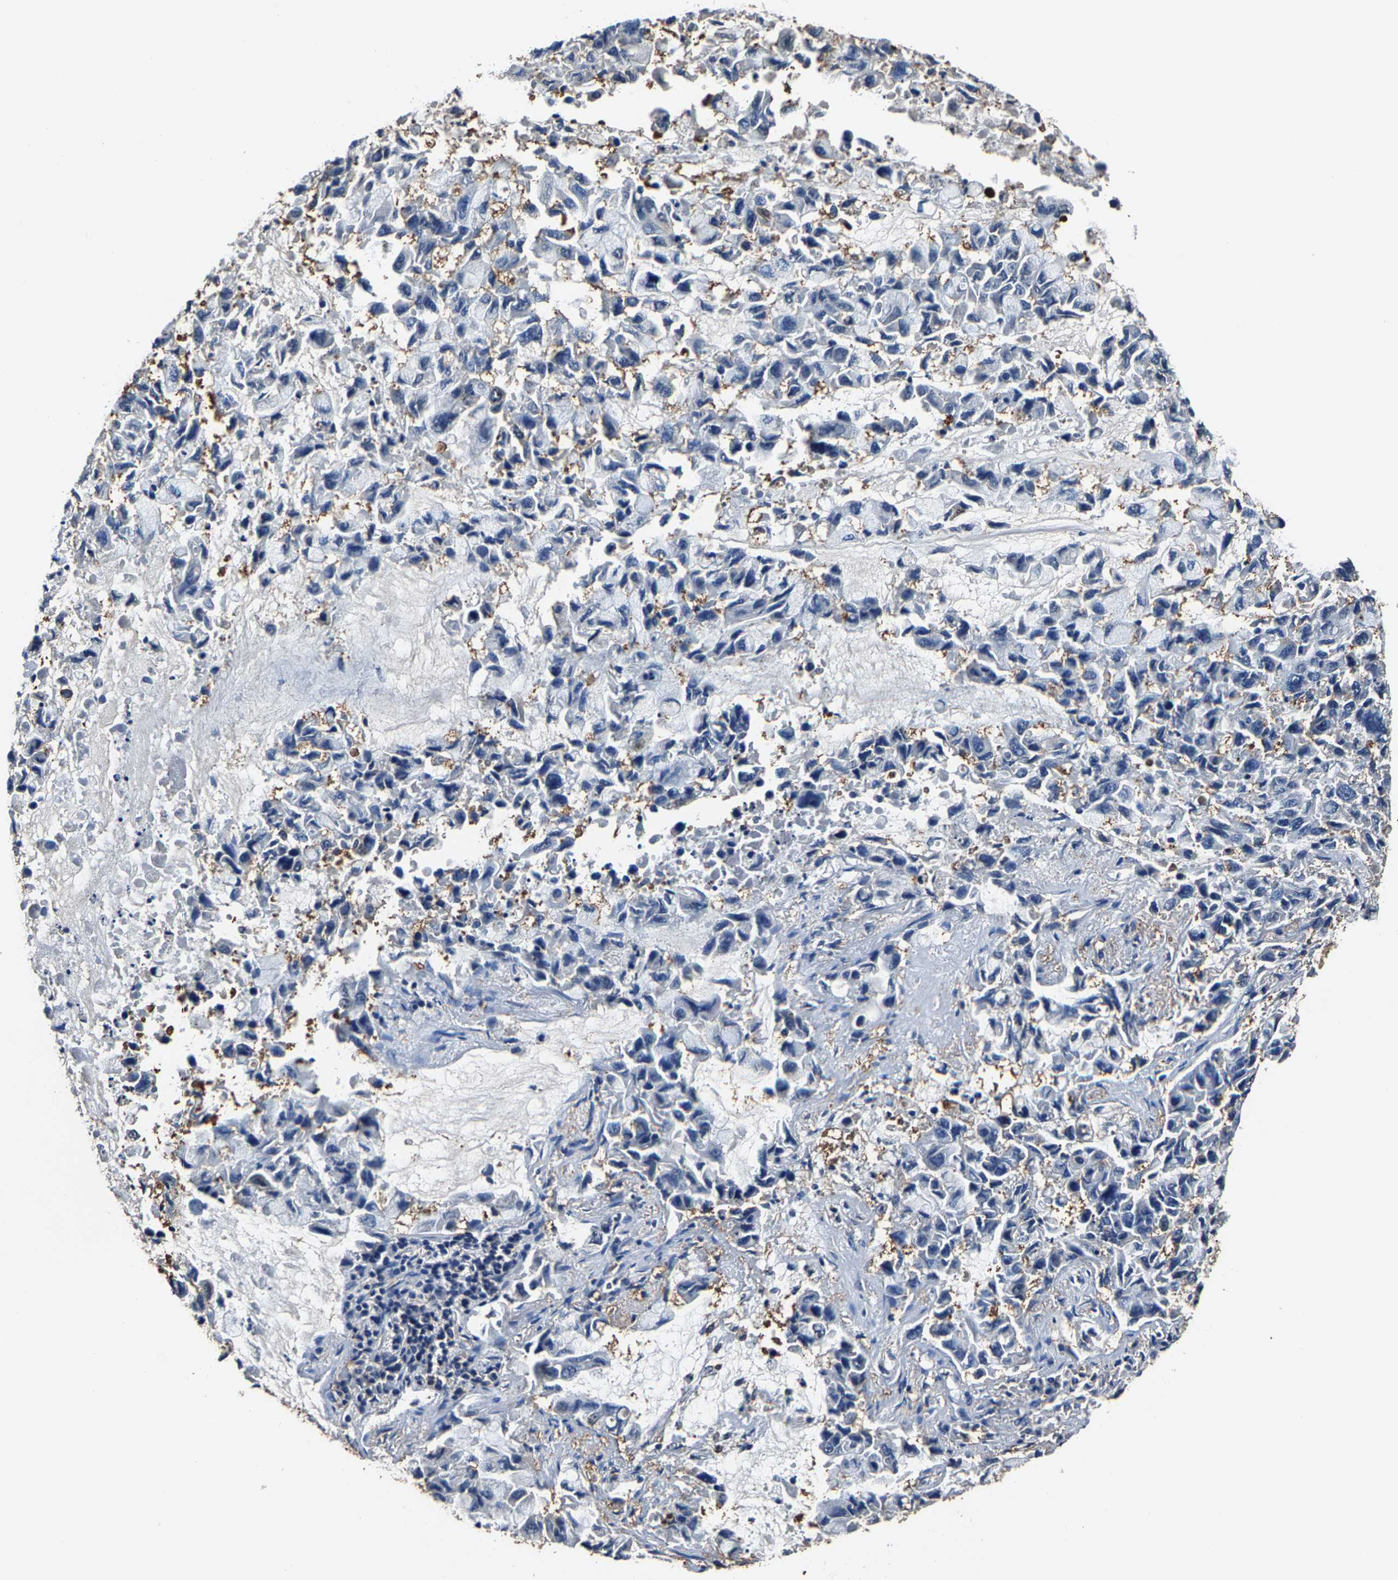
{"staining": {"intensity": "negative", "quantity": "none", "location": "none"}, "tissue": "lung cancer", "cell_type": "Tumor cells", "image_type": "cancer", "snomed": [{"axis": "morphology", "description": "Adenocarcinoma, NOS"}, {"axis": "topography", "description": "Lung"}], "caption": "IHC photomicrograph of neoplastic tissue: lung cancer (adenocarcinoma) stained with DAB (3,3'-diaminobenzidine) displays no significant protein expression in tumor cells.", "gene": "ALDOB", "patient": {"sex": "male", "age": 64}}